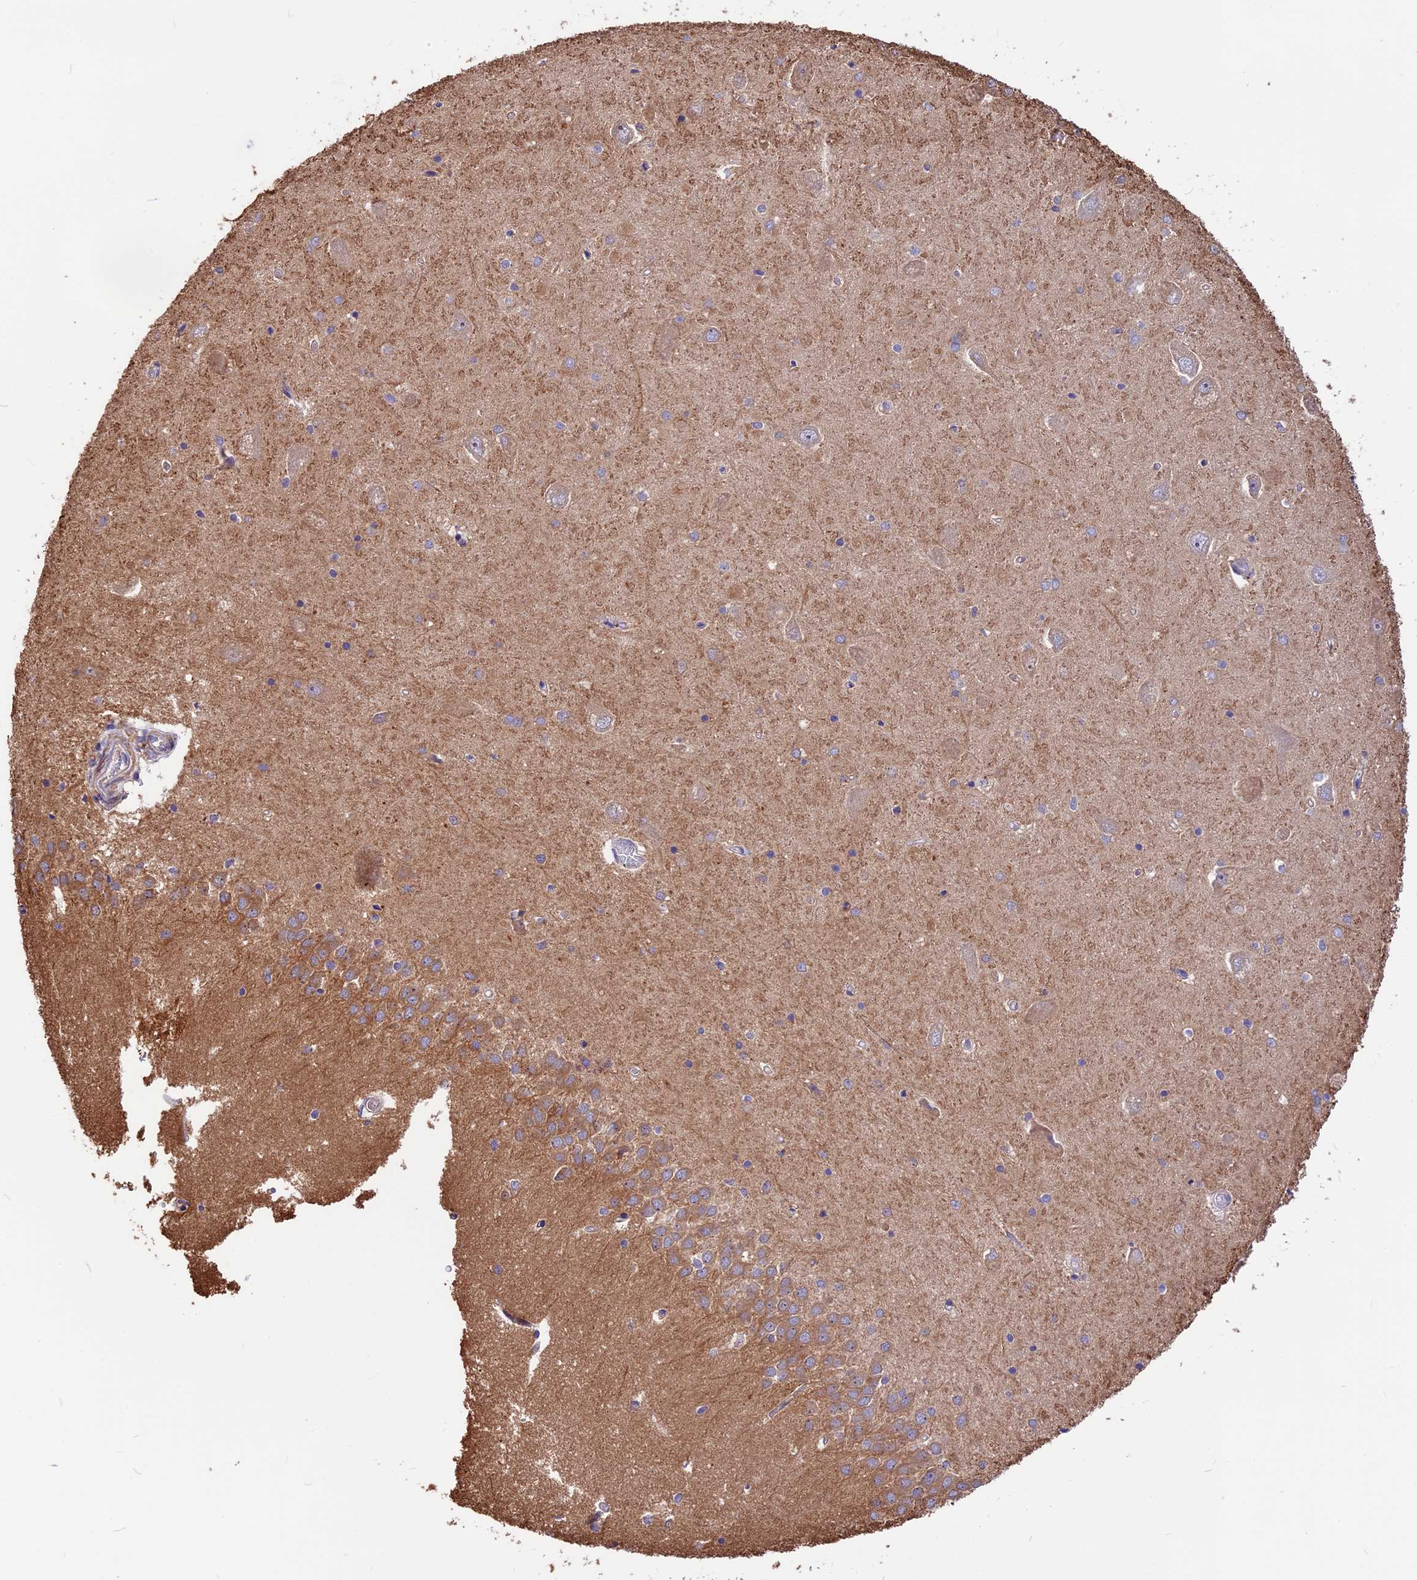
{"staining": {"intensity": "weak", "quantity": "<25%", "location": "cytoplasmic/membranous"}, "tissue": "hippocampus", "cell_type": "Glial cells", "image_type": "normal", "snomed": [{"axis": "morphology", "description": "Normal tissue, NOS"}, {"axis": "topography", "description": "Hippocampus"}], "caption": "Image shows no significant protein positivity in glial cells of normal hippocampus.", "gene": "ANO3", "patient": {"sex": "male", "age": 45}}